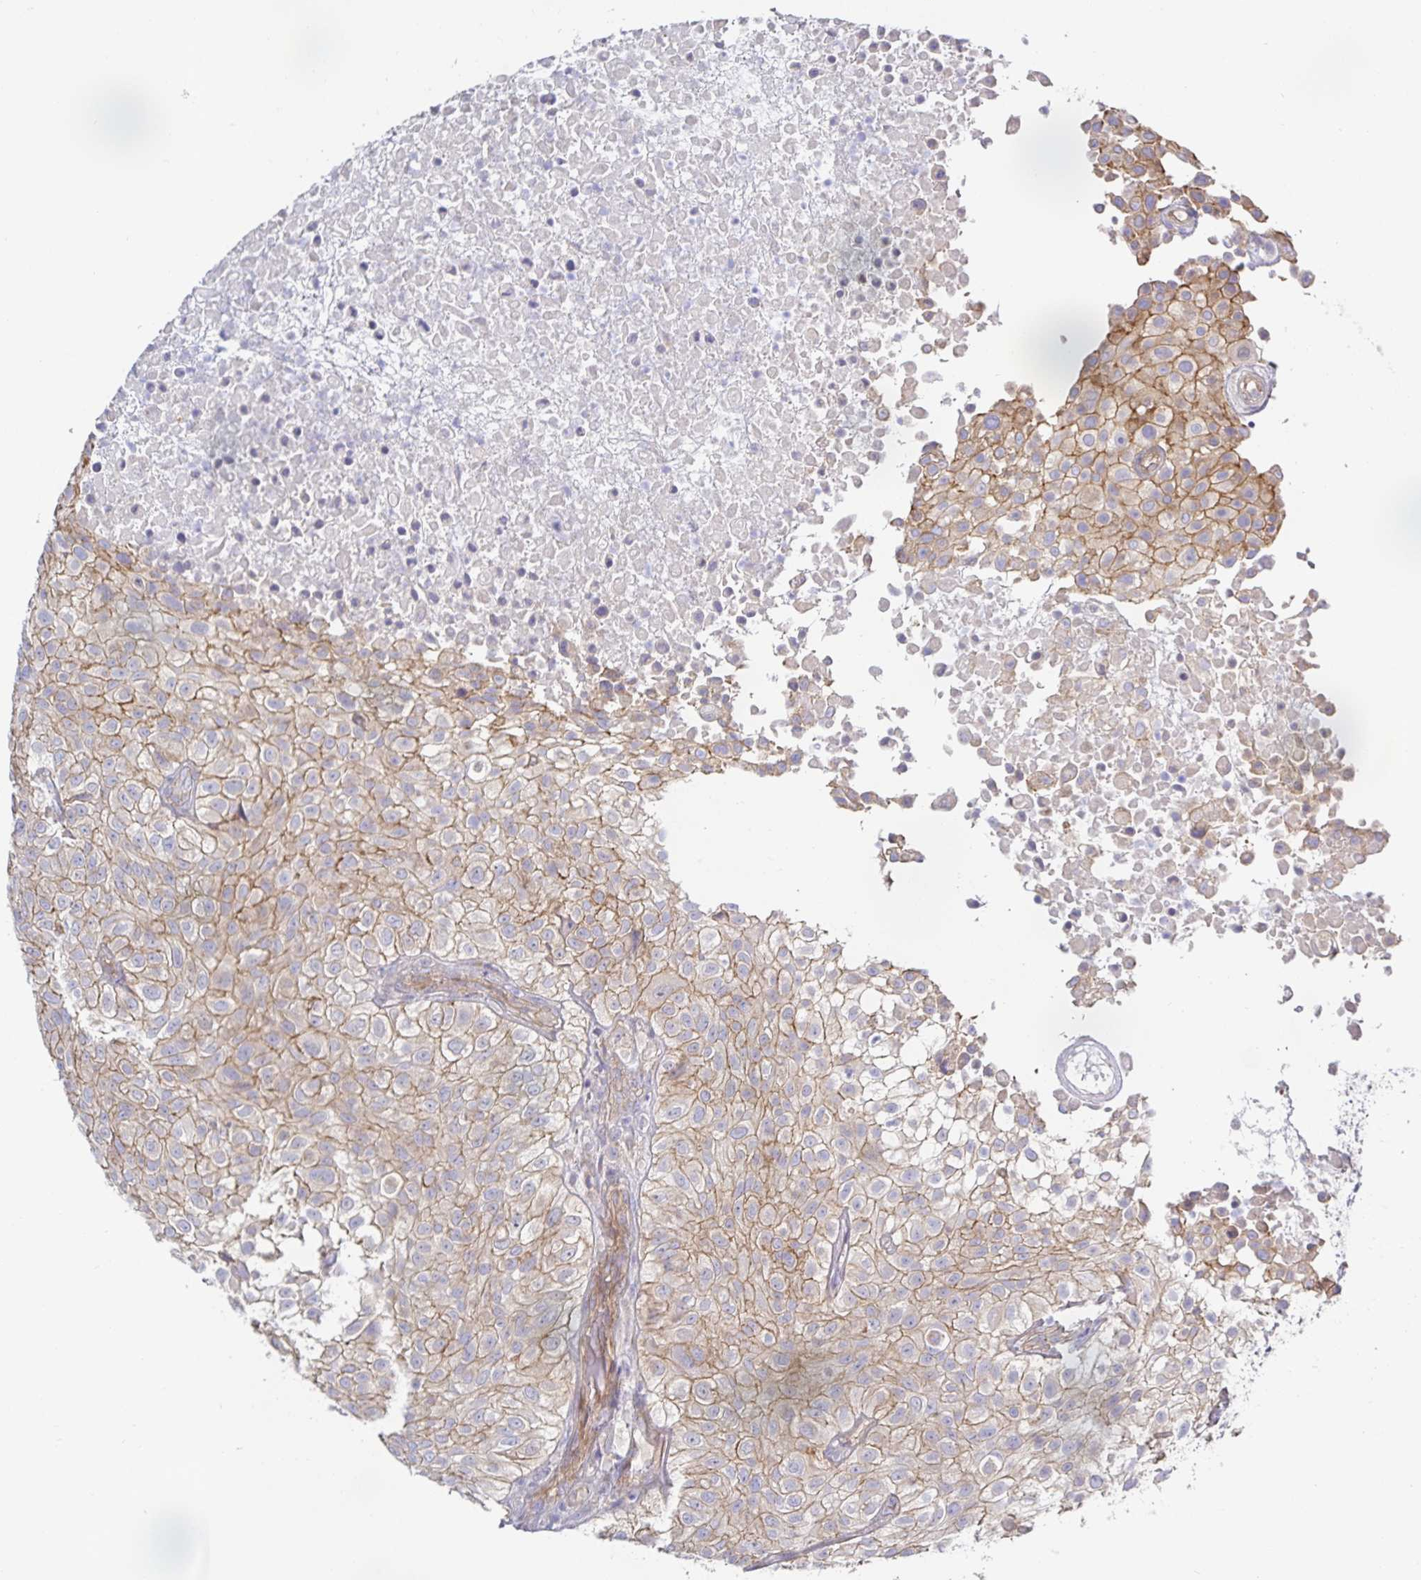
{"staining": {"intensity": "moderate", "quantity": "25%-75%", "location": "cytoplasmic/membranous"}, "tissue": "urothelial cancer", "cell_type": "Tumor cells", "image_type": "cancer", "snomed": [{"axis": "morphology", "description": "Urothelial carcinoma, High grade"}, {"axis": "topography", "description": "Urinary bladder"}], "caption": "Human urothelial cancer stained with a brown dye exhibits moderate cytoplasmic/membranous positive staining in about 25%-75% of tumor cells.", "gene": "METTL22", "patient": {"sex": "male", "age": 56}}